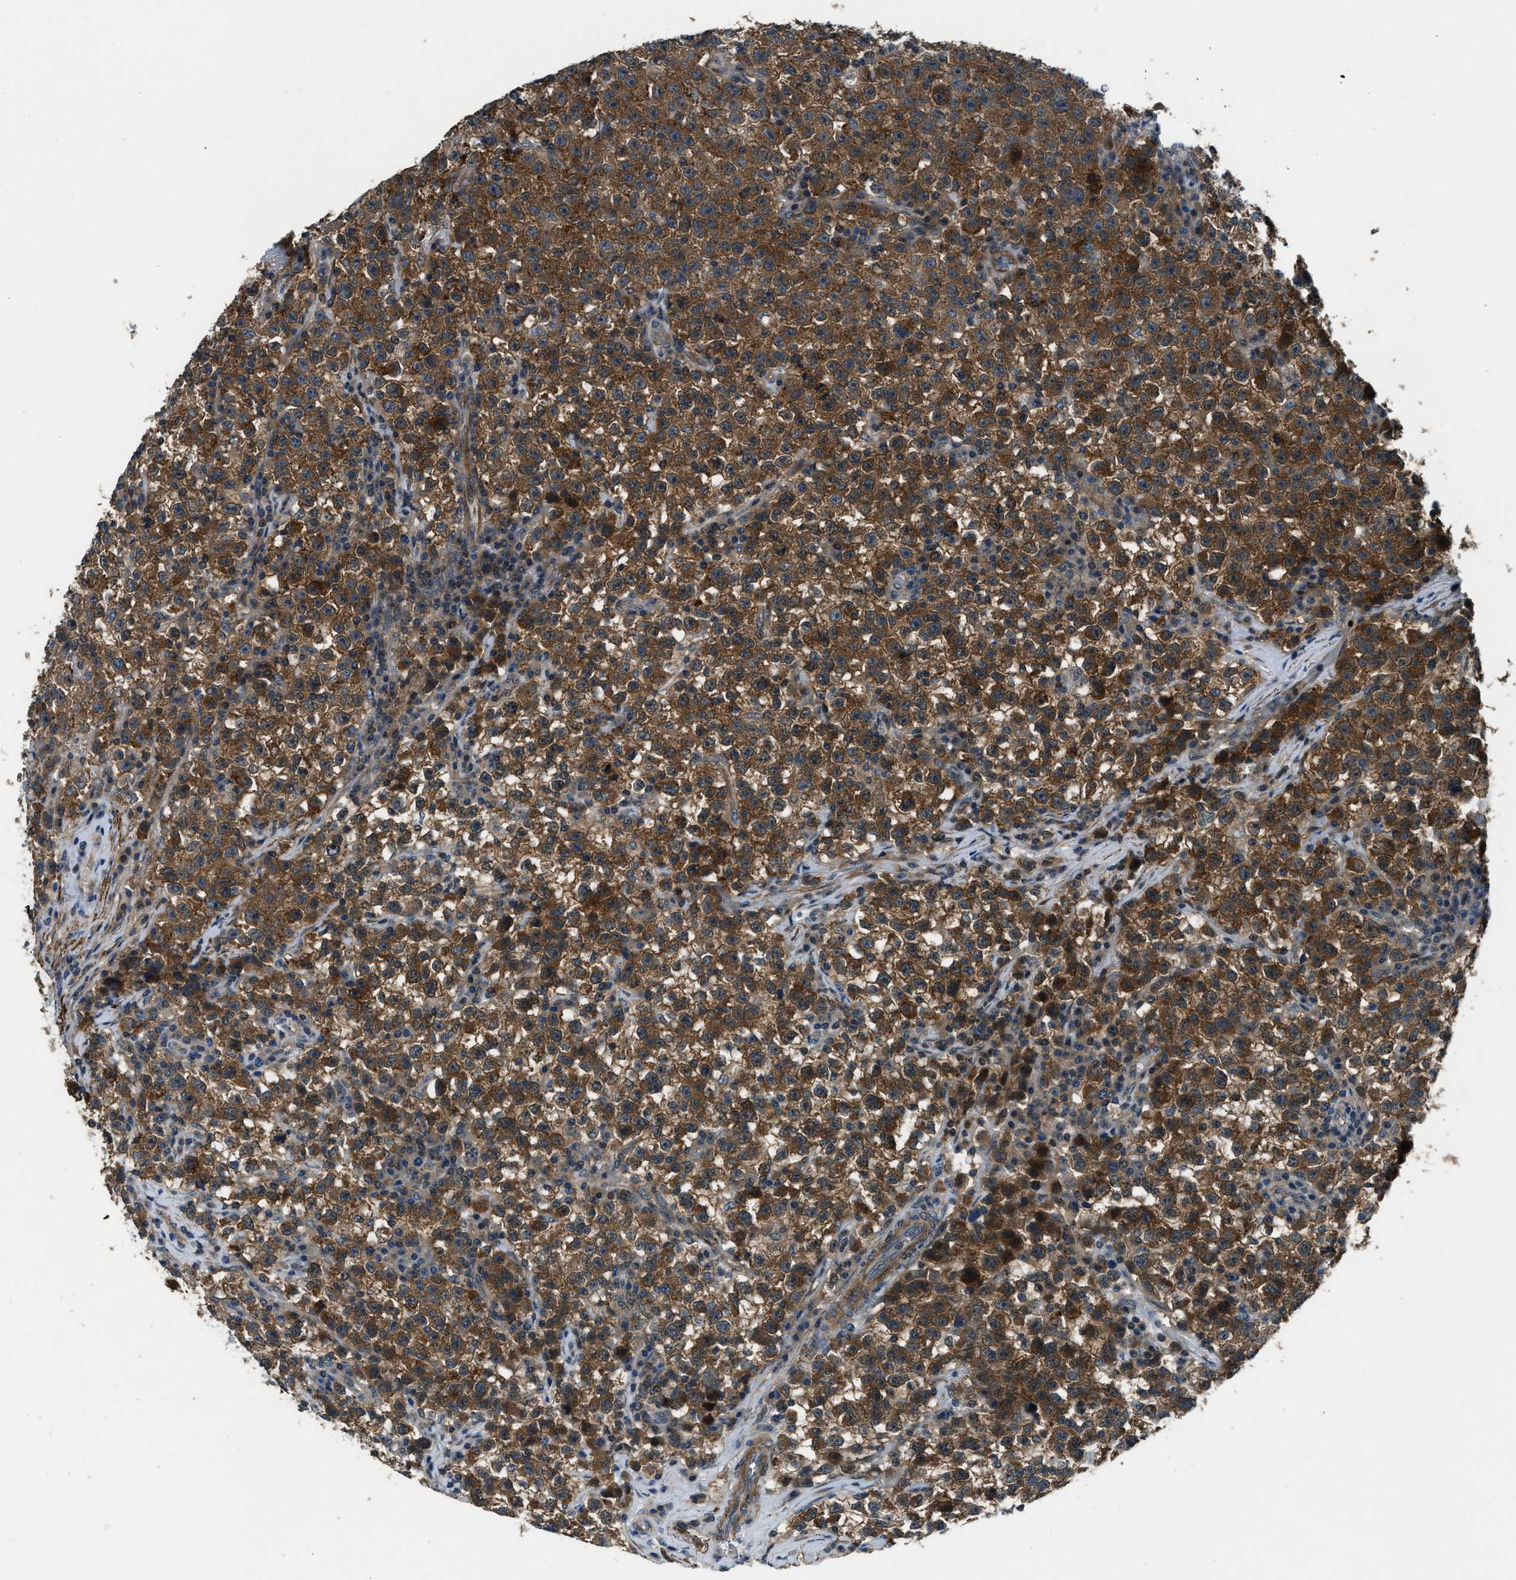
{"staining": {"intensity": "strong", "quantity": ">75%", "location": "cytoplasmic/membranous"}, "tissue": "testis cancer", "cell_type": "Tumor cells", "image_type": "cancer", "snomed": [{"axis": "morphology", "description": "Seminoma, NOS"}, {"axis": "topography", "description": "Testis"}], "caption": "Immunohistochemical staining of human testis seminoma reveals high levels of strong cytoplasmic/membranous expression in about >75% of tumor cells.", "gene": "NUDCD3", "patient": {"sex": "male", "age": 22}}